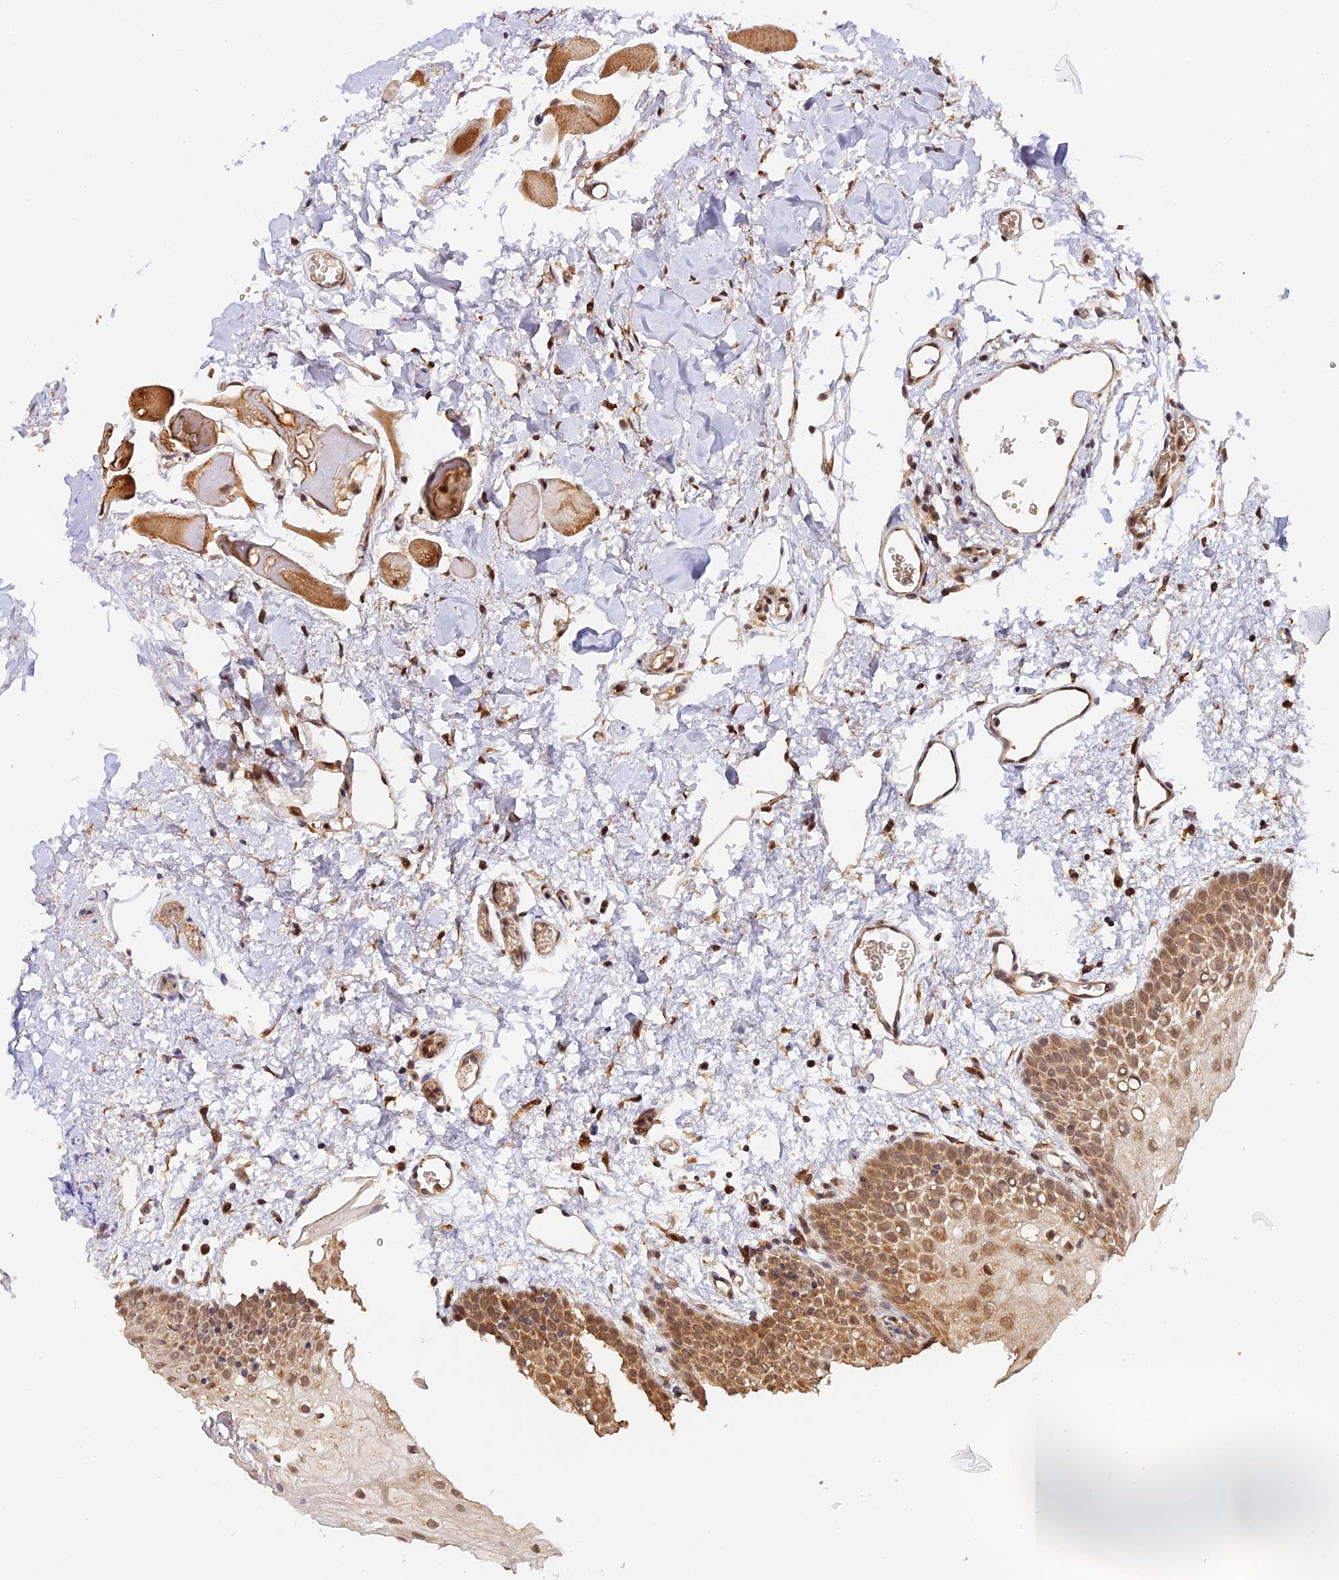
{"staining": {"intensity": "moderate", "quantity": ">75%", "location": "cytoplasmic/membranous"}, "tissue": "oral mucosa", "cell_type": "Squamous epithelial cells", "image_type": "normal", "snomed": [{"axis": "morphology", "description": "Normal tissue, NOS"}, {"axis": "topography", "description": "Oral tissue"}, {"axis": "topography", "description": "Tounge, NOS"}], "caption": "Protein expression analysis of normal human oral mucosa reveals moderate cytoplasmic/membranous positivity in about >75% of squamous epithelial cells. The staining was performed using DAB (3,3'-diaminobenzidine), with brown indicating positive protein expression. Nuclei are stained blue with hematoxylin.", "gene": "IMPACT", "patient": {"sex": "female", "age": 73}}